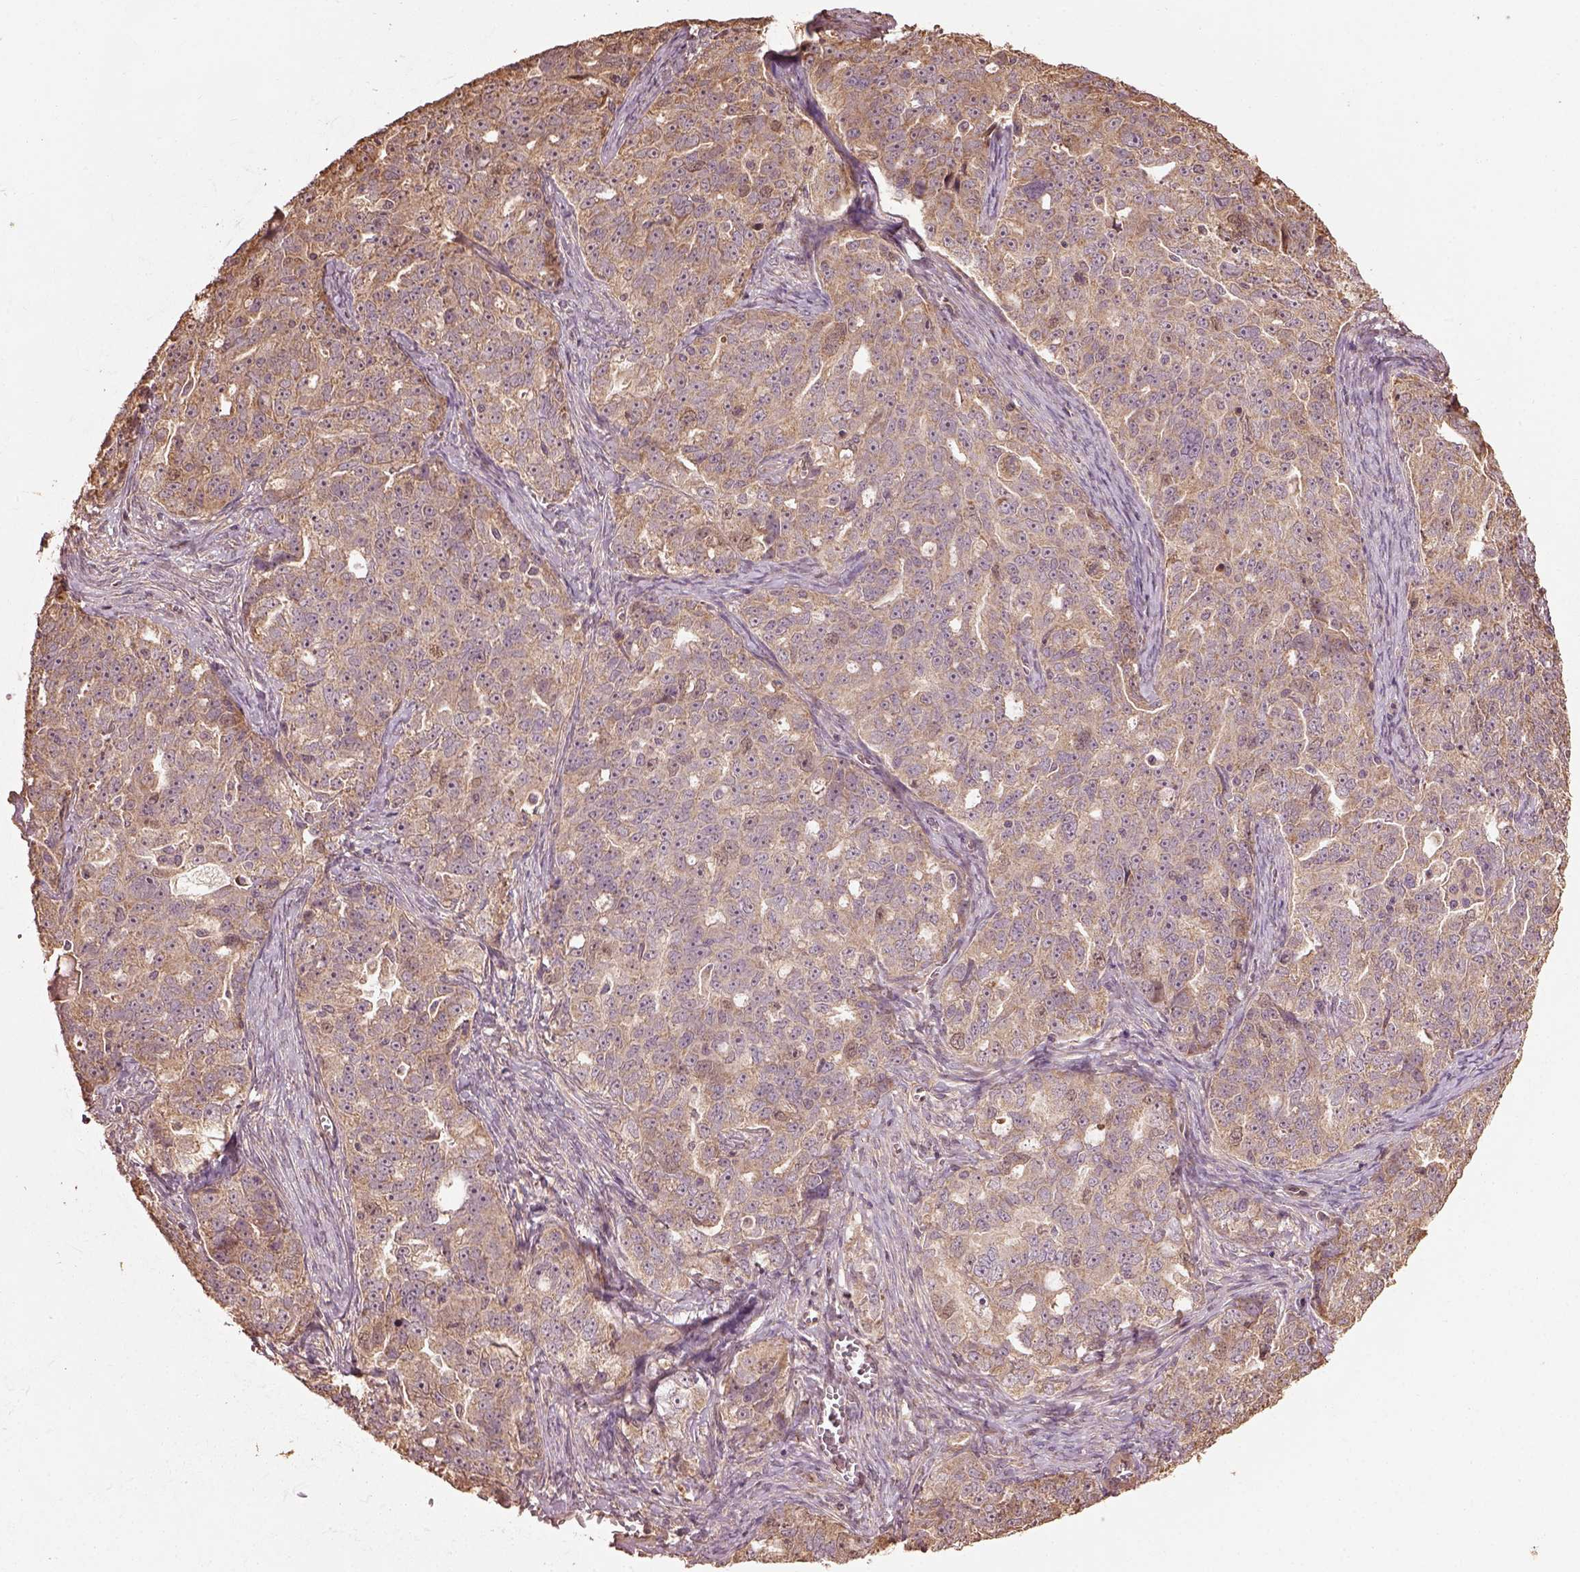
{"staining": {"intensity": "moderate", "quantity": "25%-75%", "location": "cytoplasmic/membranous"}, "tissue": "ovarian cancer", "cell_type": "Tumor cells", "image_type": "cancer", "snomed": [{"axis": "morphology", "description": "Cystadenocarcinoma, serous, NOS"}, {"axis": "topography", "description": "Ovary"}], "caption": "The micrograph reveals immunohistochemical staining of ovarian cancer. There is moderate cytoplasmic/membranous expression is seen in about 25%-75% of tumor cells. Using DAB (3,3'-diaminobenzidine) (brown) and hematoxylin (blue) stains, captured at high magnification using brightfield microscopy.", "gene": "METTL4", "patient": {"sex": "female", "age": 51}}